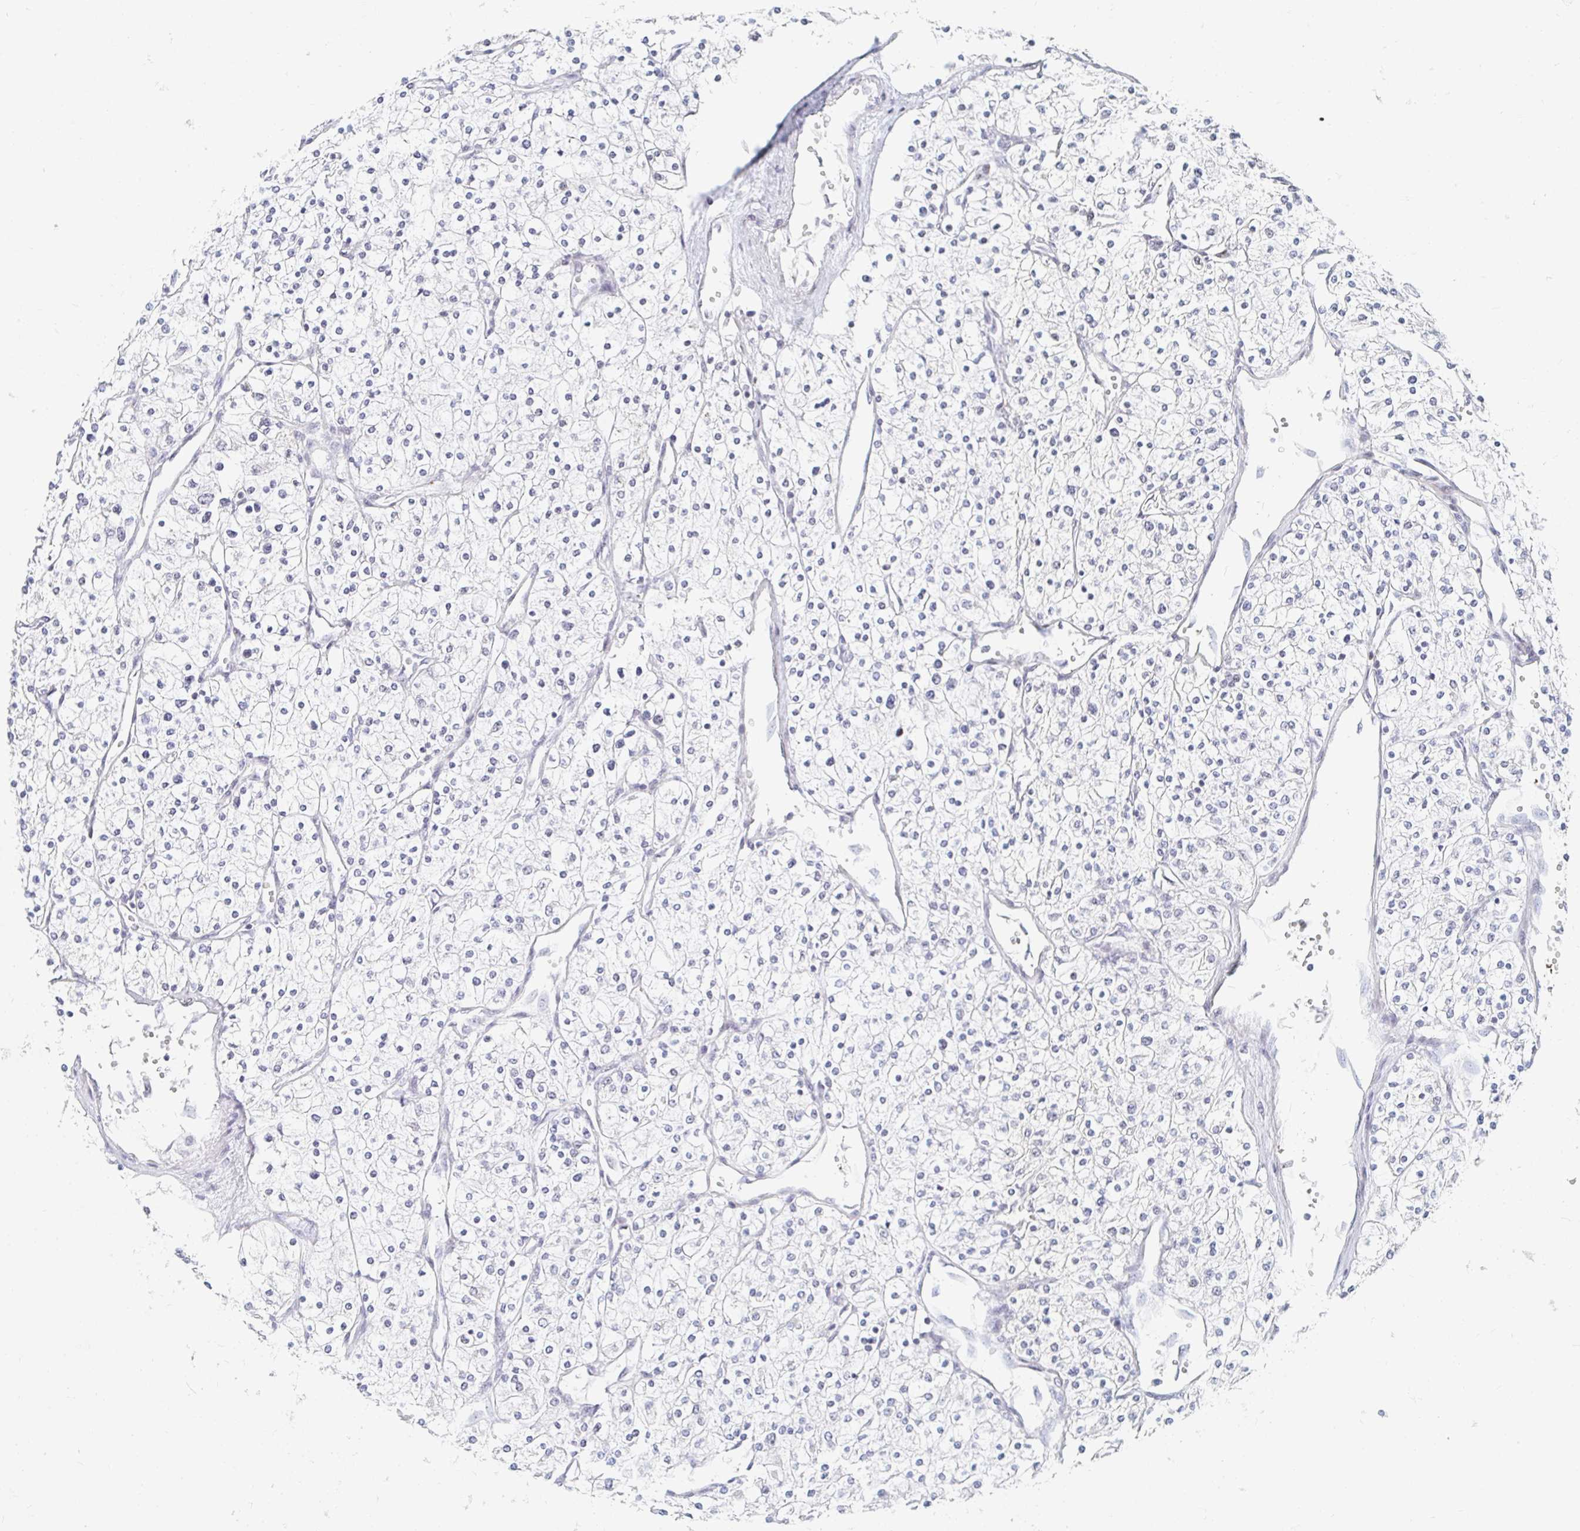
{"staining": {"intensity": "negative", "quantity": "none", "location": "none"}, "tissue": "renal cancer", "cell_type": "Tumor cells", "image_type": "cancer", "snomed": [{"axis": "morphology", "description": "Adenocarcinoma, NOS"}, {"axis": "topography", "description": "Kidney"}], "caption": "There is no significant staining in tumor cells of renal adenocarcinoma.", "gene": "CHD2", "patient": {"sex": "male", "age": 80}}